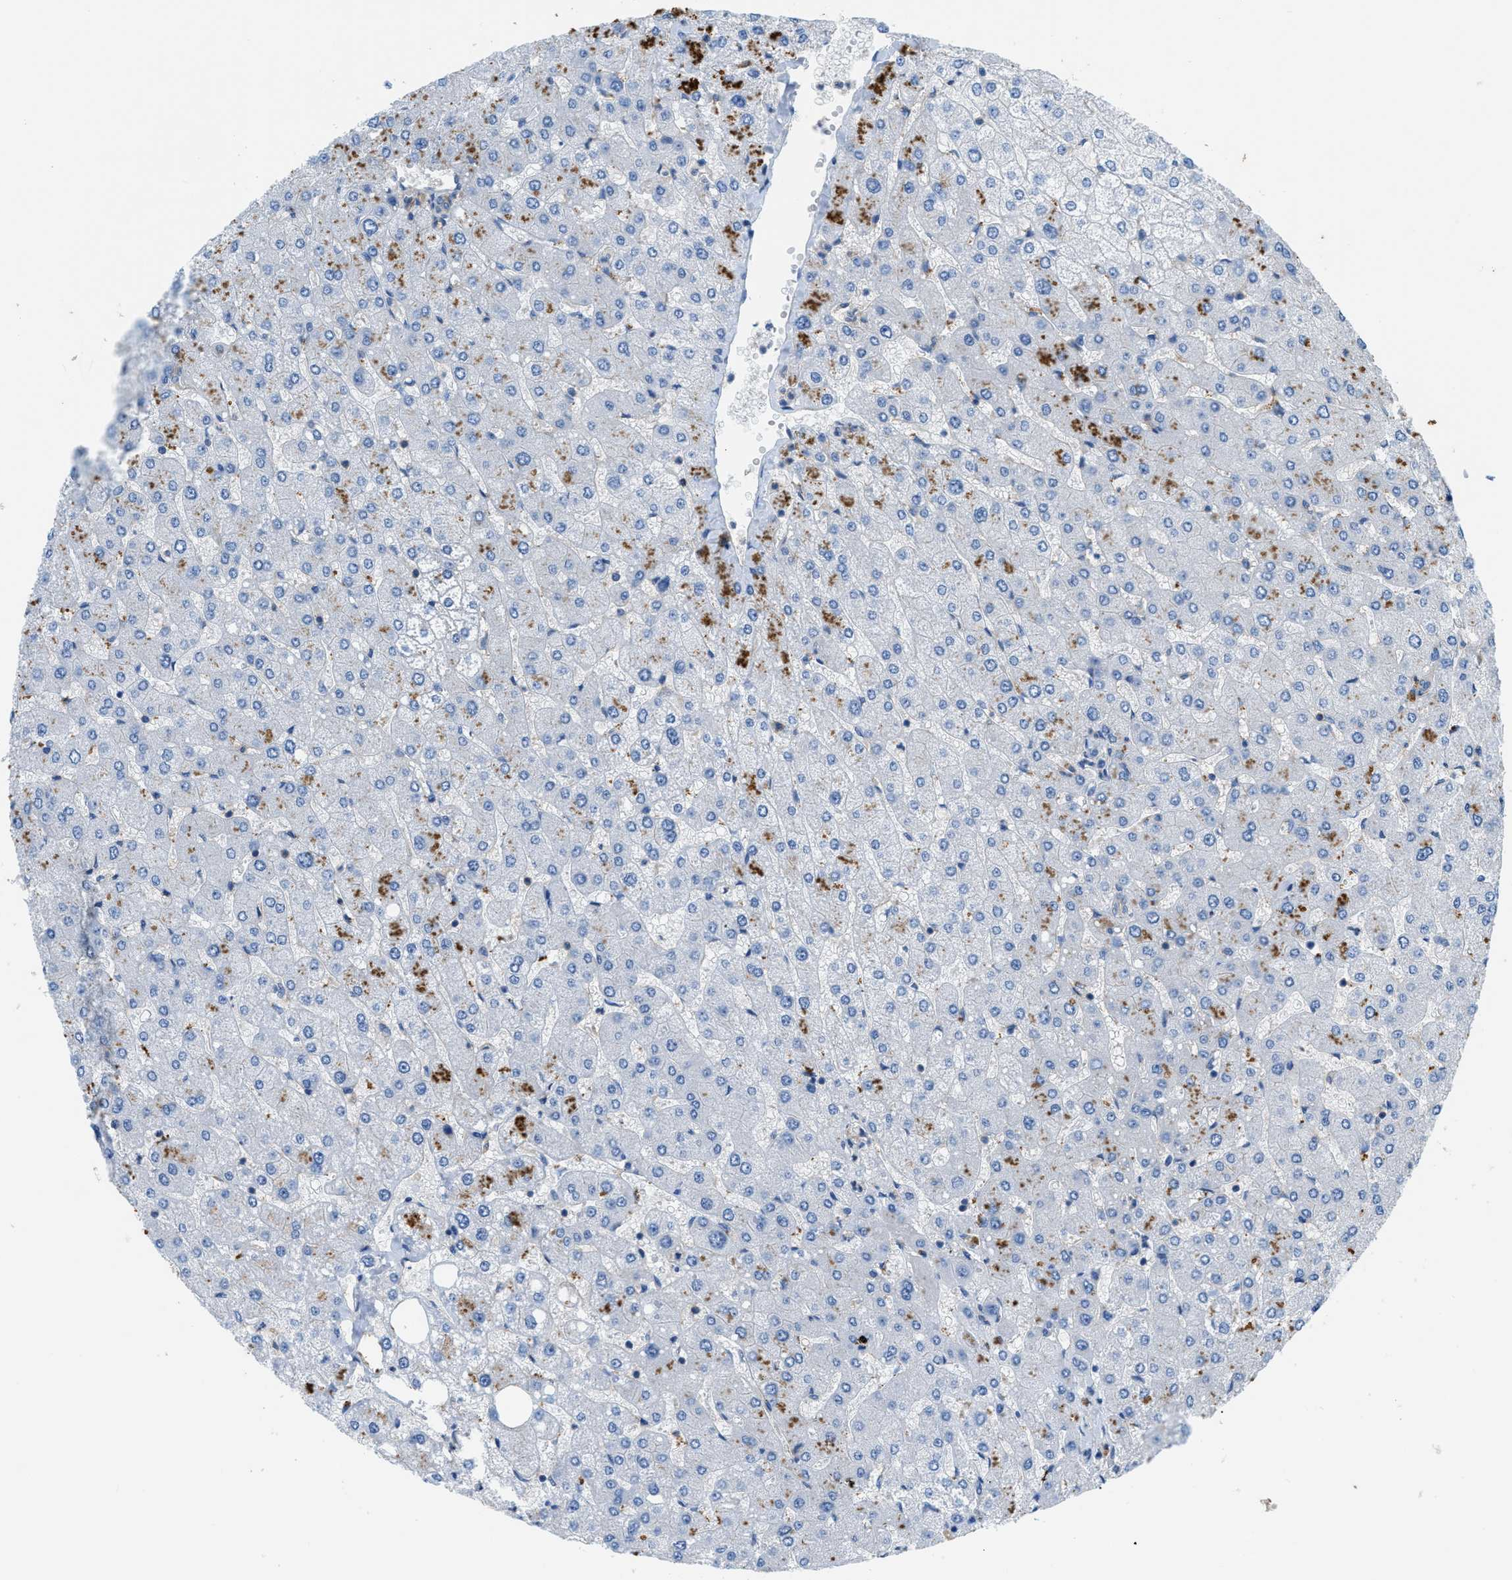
{"staining": {"intensity": "negative", "quantity": "none", "location": "none"}, "tissue": "liver", "cell_type": "Cholangiocytes", "image_type": "normal", "snomed": [{"axis": "morphology", "description": "Normal tissue, NOS"}, {"axis": "topography", "description": "Liver"}], "caption": "A histopathology image of liver stained for a protein reveals no brown staining in cholangiocytes. (DAB immunohistochemistry, high magnification).", "gene": "ORAI1", "patient": {"sex": "male", "age": 55}}